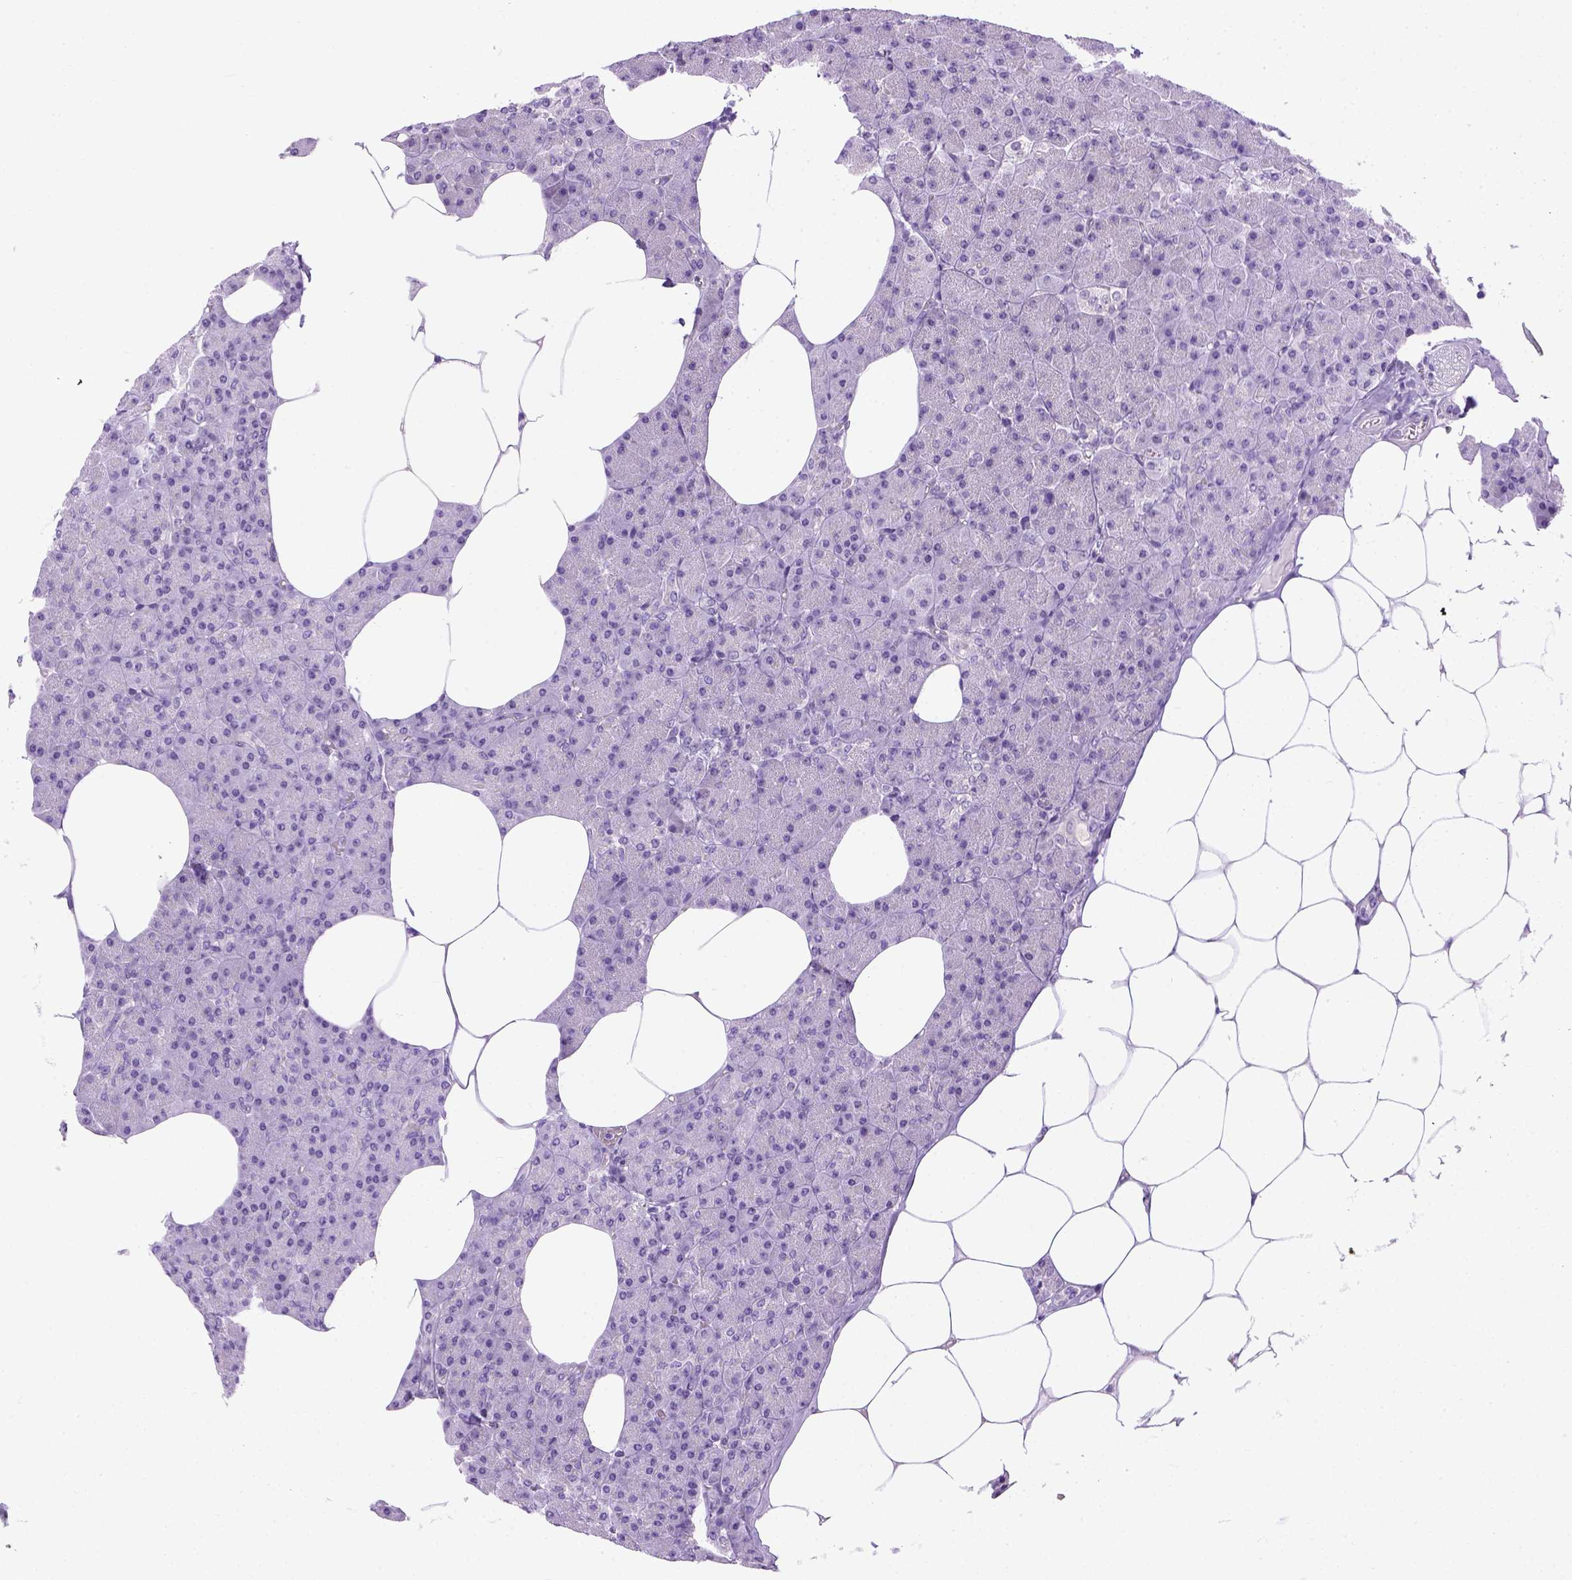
{"staining": {"intensity": "negative", "quantity": "none", "location": "none"}, "tissue": "pancreas", "cell_type": "Exocrine glandular cells", "image_type": "normal", "snomed": [{"axis": "morphology", "description": "Normal tissue, NOS"}, {"axis": "topography", "description": "Pancreas"}], "caption": "The immunohistochemistry micrograph has no significant expression in exocrine glandular cells of pancreas.", "gene": "FAM184B", "patient": {"sex": "female", "age": 45}}